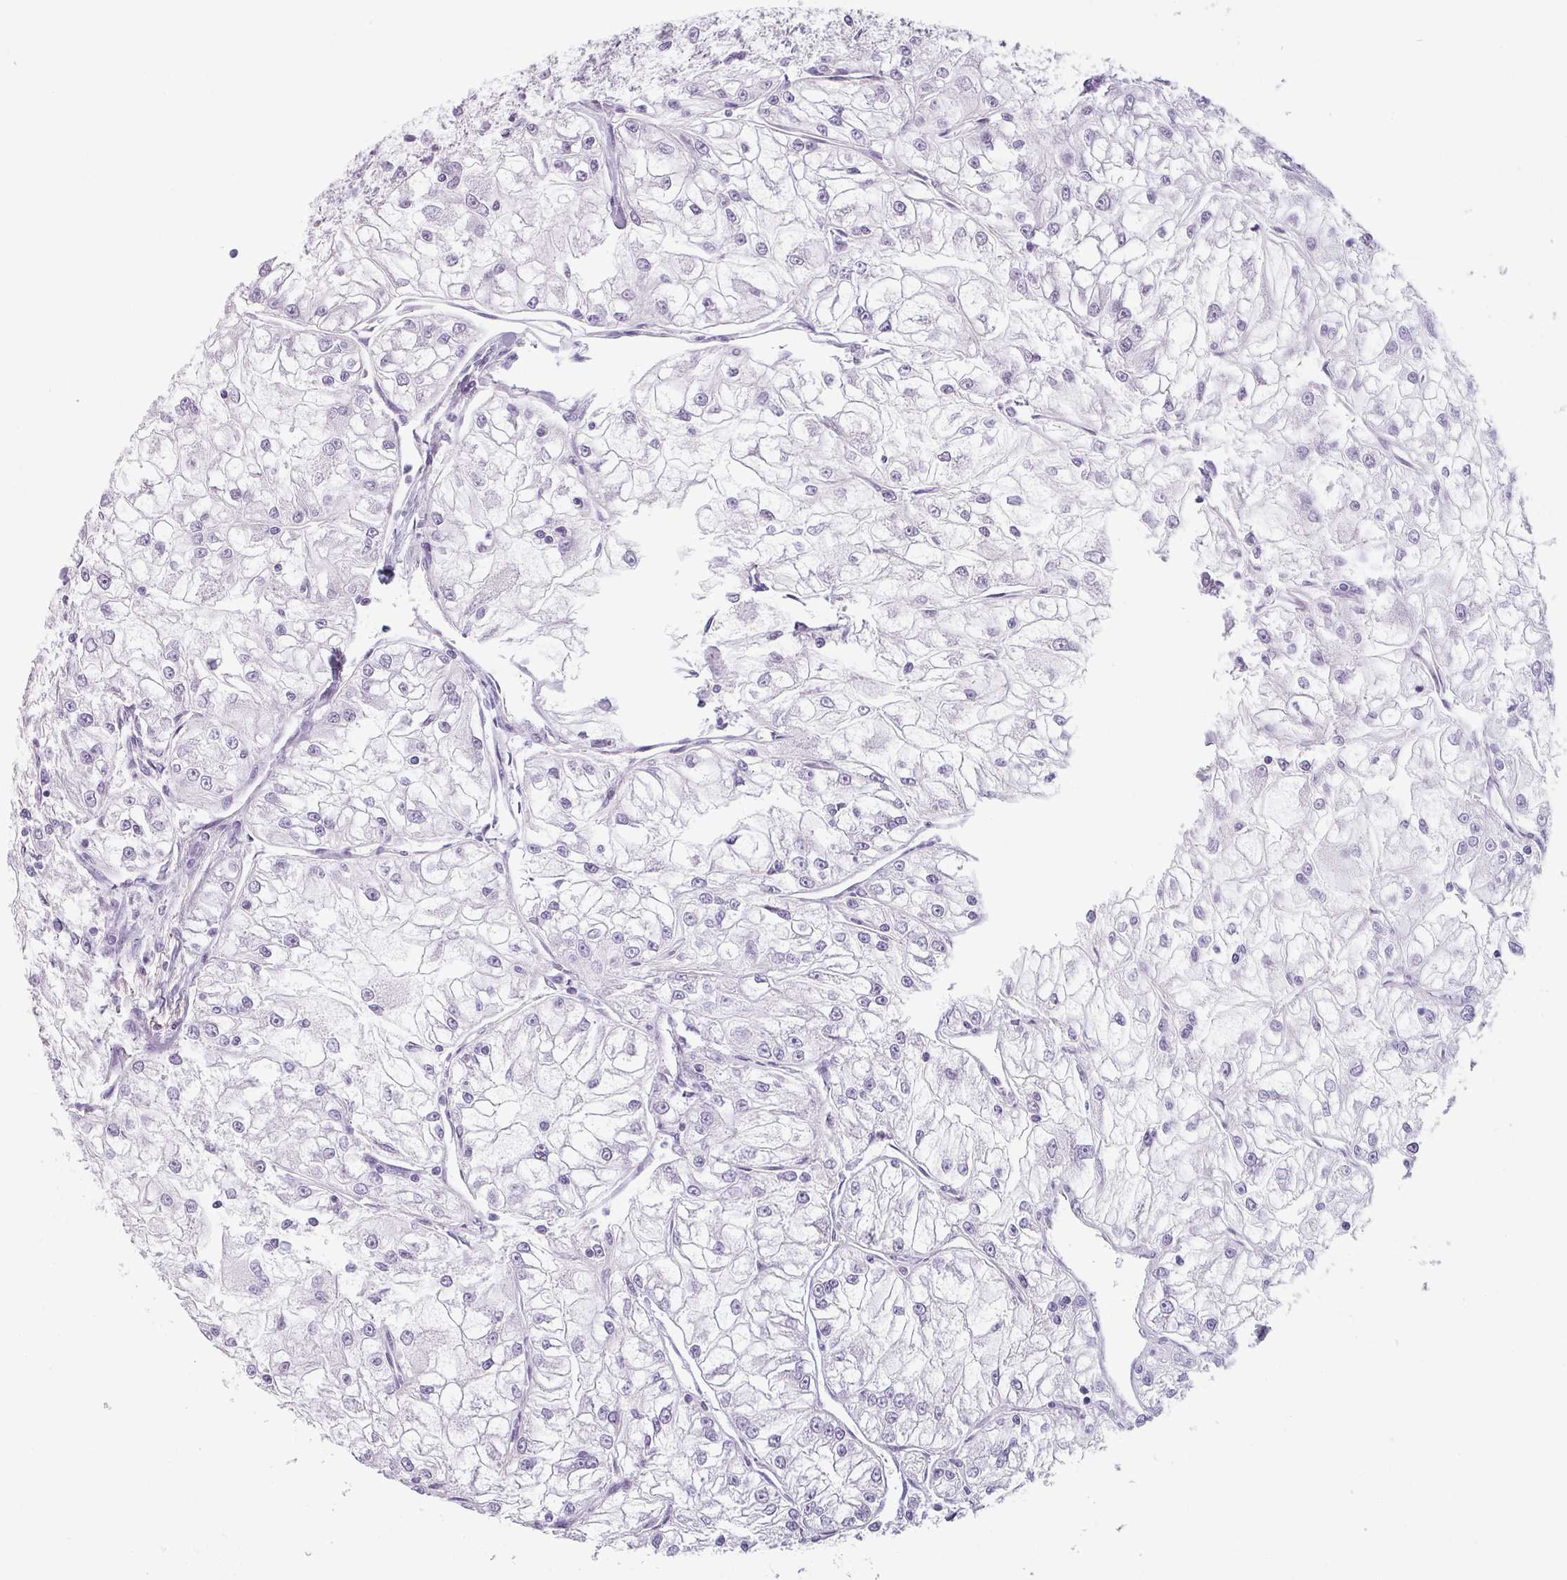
{"staining": {"intensity": "negative", "quantity": "none", "location": "none"}, "tissue": "renal cancer", "cell_type": "Tumor cells", "image_type": "cancer", "snomed": [{"axis": "morphology", "description": "Adenocarcinoma, NOS"}, {"axis": "topography", "description": "Kidney"}], "caption": "High magnification brightfield microscopy of renal cancer (adenocarcinoma) stained with DAB (brown) and counterstained with hematoxylin (blue): tumor cells show no significant expression. (DAB (3,3'-diaminobenzidine) immunohistochemistry (IHC), high magnification).", "gene": "SFTPA1", "patient": {"sex": "female", "age": 72}}